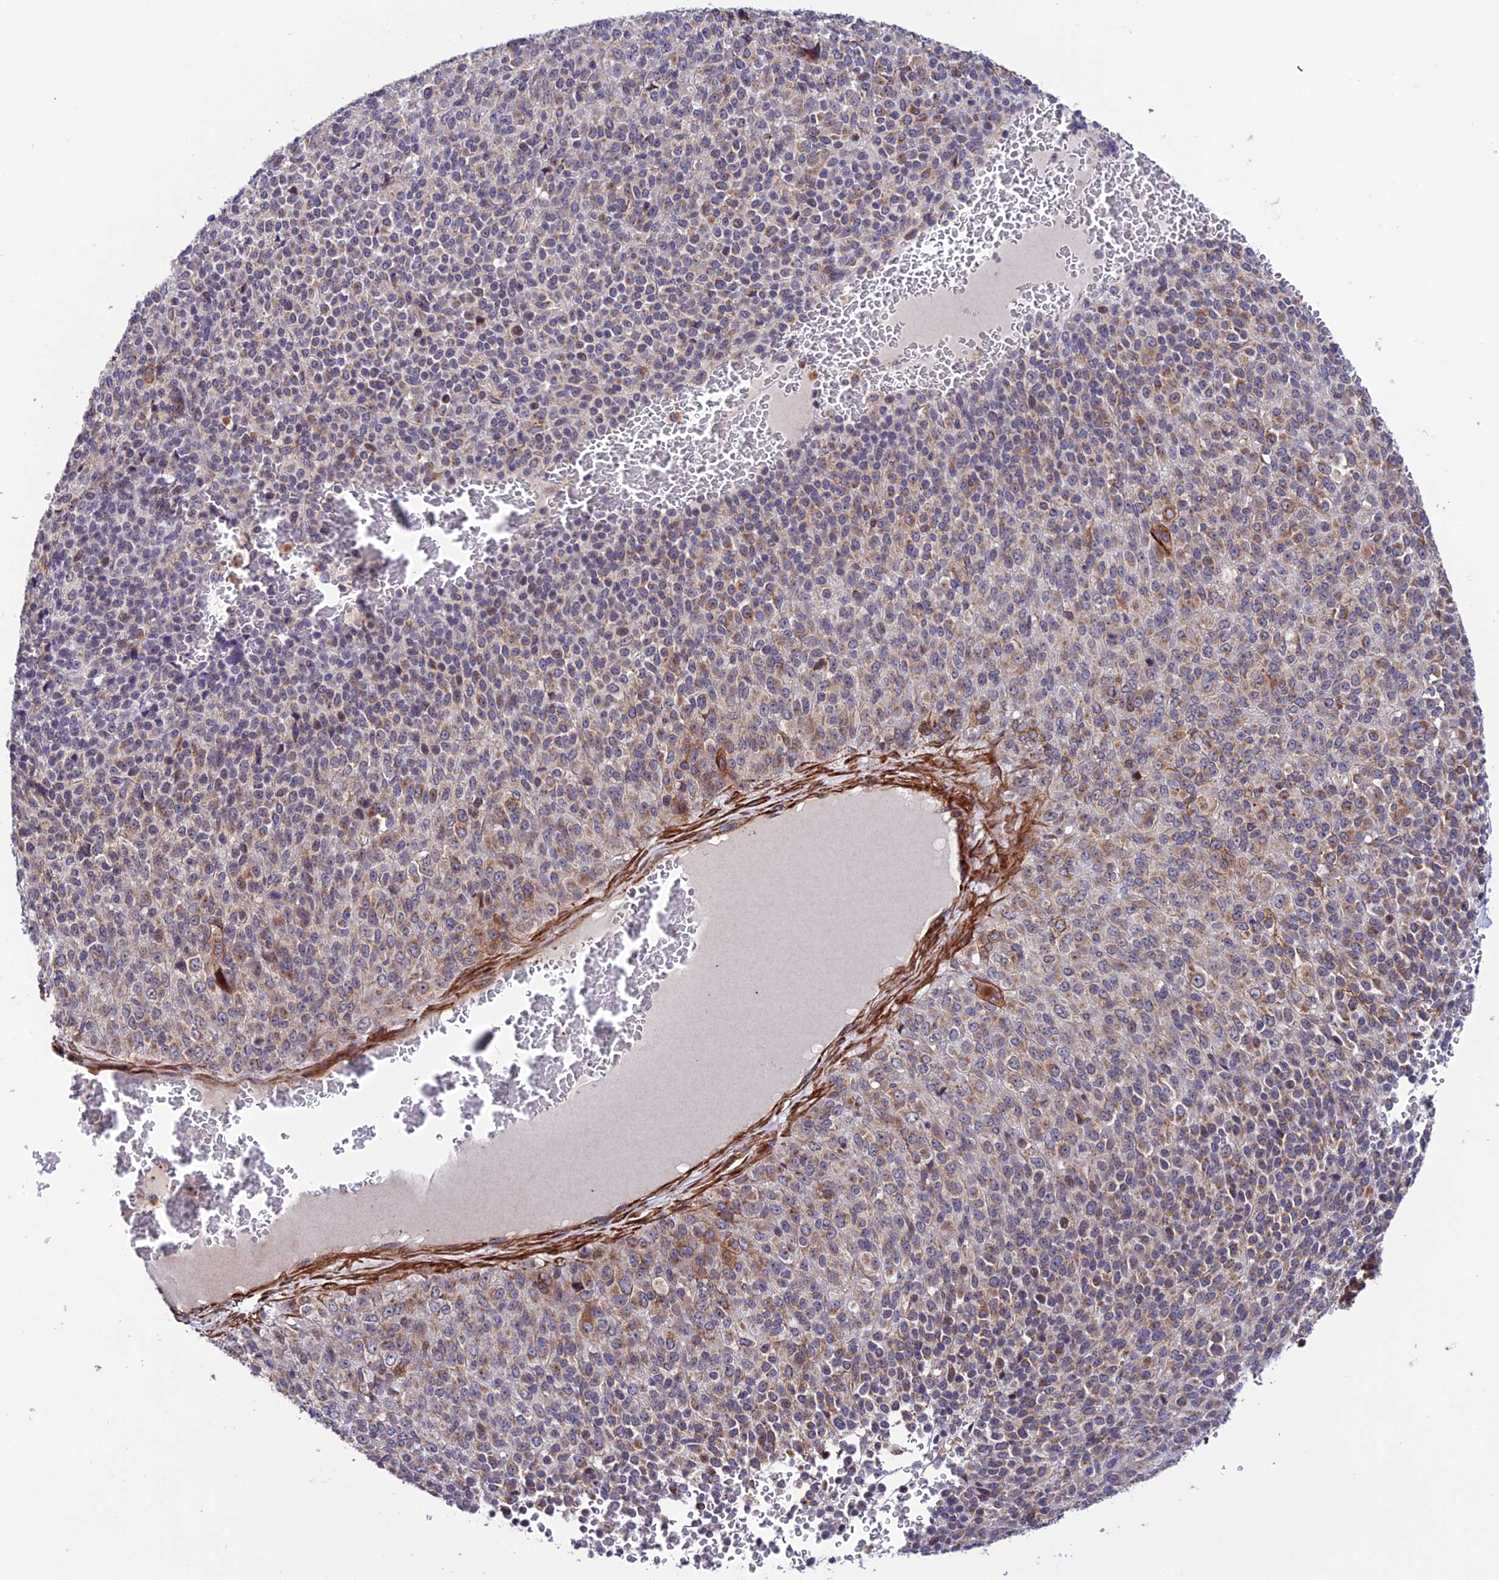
{"staining": {"intensity": "moderate", "quantity": "25%-75%", "location": "cytoplasmic/membranous"}, "tissue": "melanoma", "cell_type": "Tumor cells", "image_type": "cancer", "snomed": [{"axis": "morphology", "description": "Malignant melanoma, Metastatic site"}, {"axis": "topography", "description": "Brain"}], "caption": "A micrograph showing moderate cytoplasmic/membranous expression in about 25%-75% of tumor cells in melanoma, as visualized by brown immunohistochemical staining.", "gene": "TNIP3", "patient": {"sex": "female", "age": 56}}